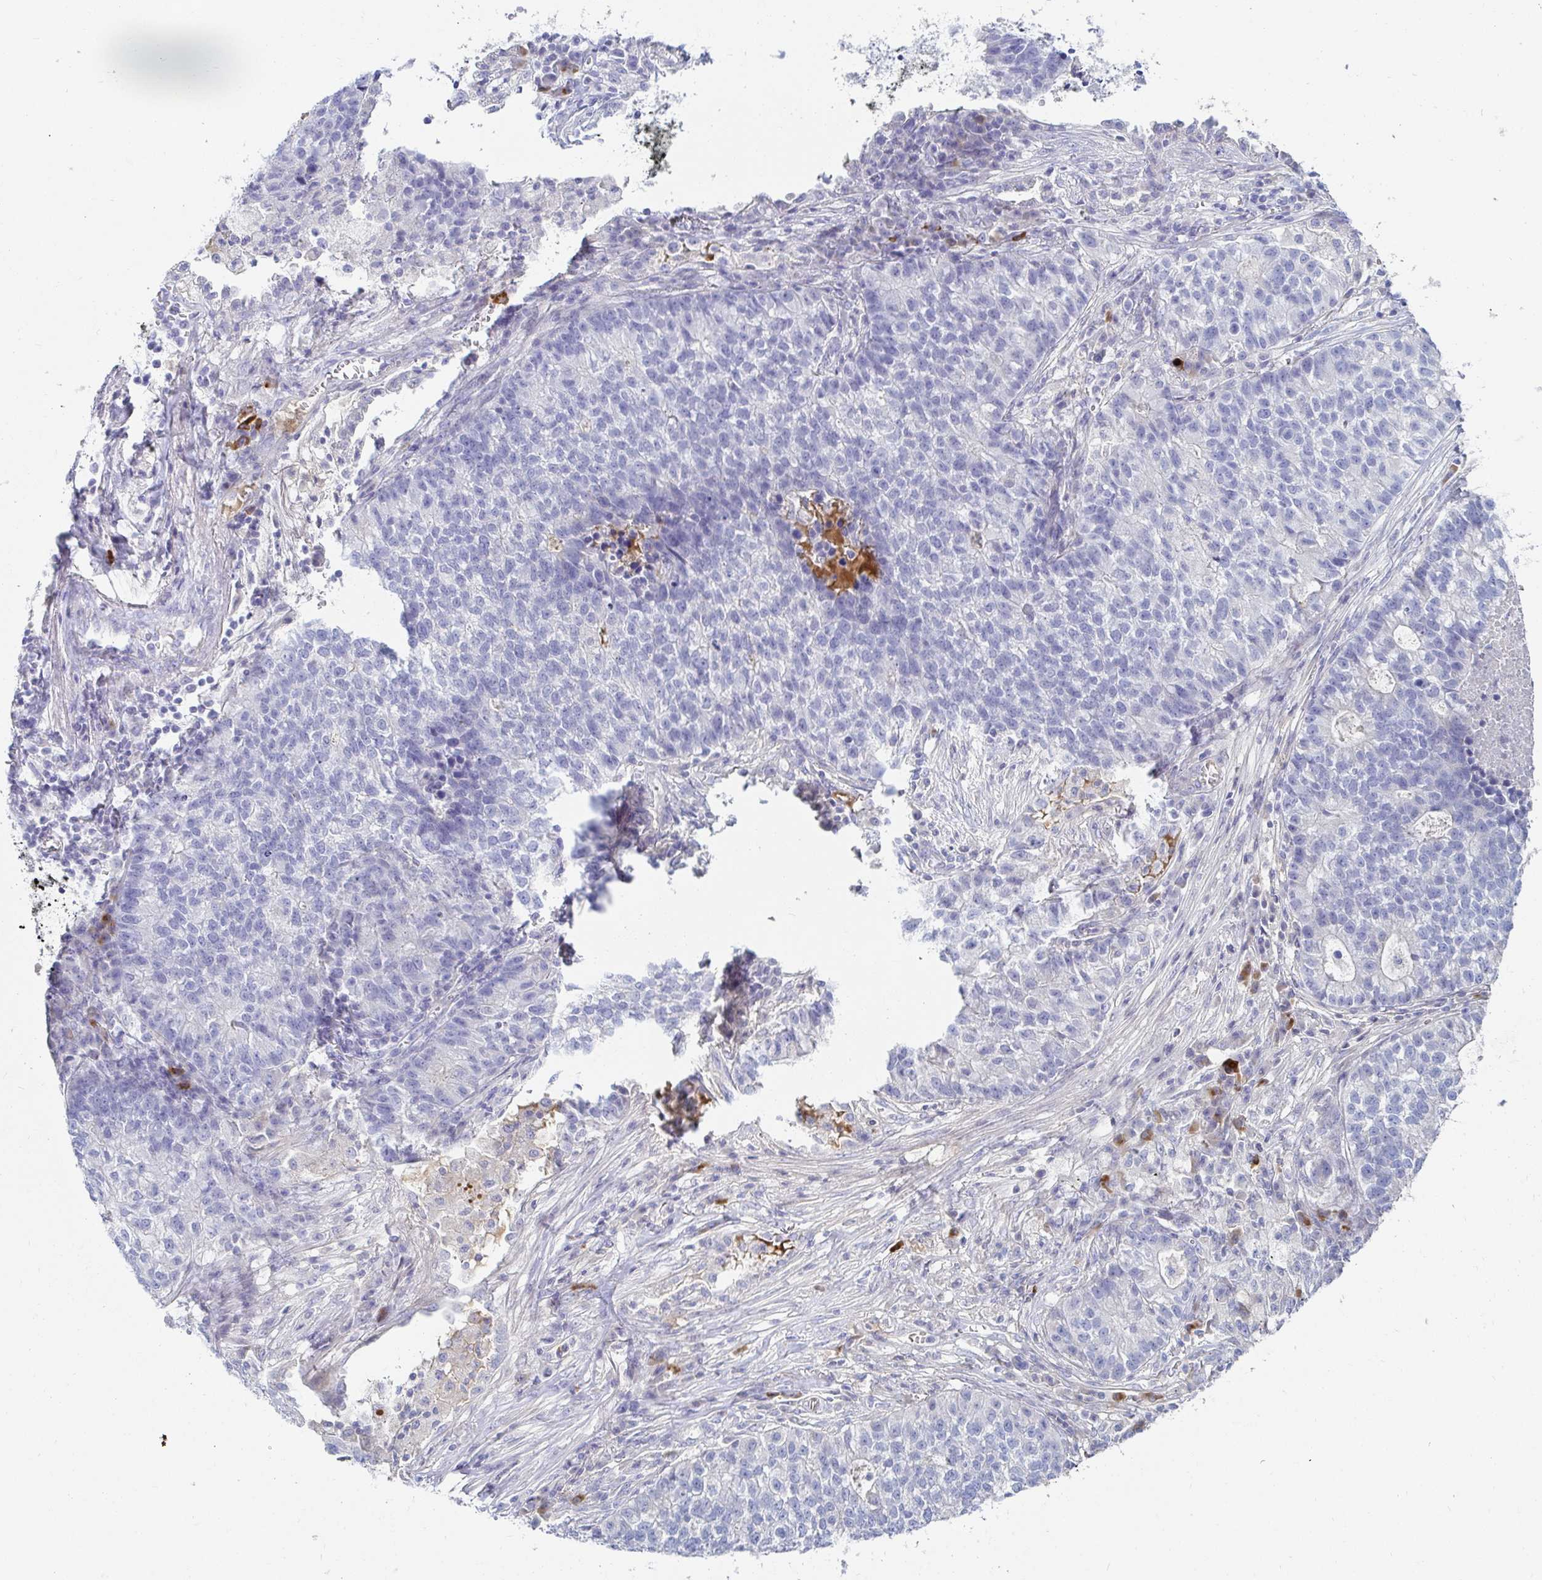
{"staining": {"intensity": "negative", "quantity": "none", "location": "none"}, "tissue": "lung cancer", "cell_type": "Tumor cells", "image_type": "cancer", "snomed": [{"axis": "morphology", "description": "Adenocarcinoma, NOS"}, {"axis": "topography", "description": "Lung"}], "caption": "Lung cancer (adenocarcinoma) was stained to show a protein in brown. There is no significant staining in tumor cells. (DAB immunohistochemistry, high magnification).", "gene": "C4orf17", "patient": {"sex": "male", "age": 57}}